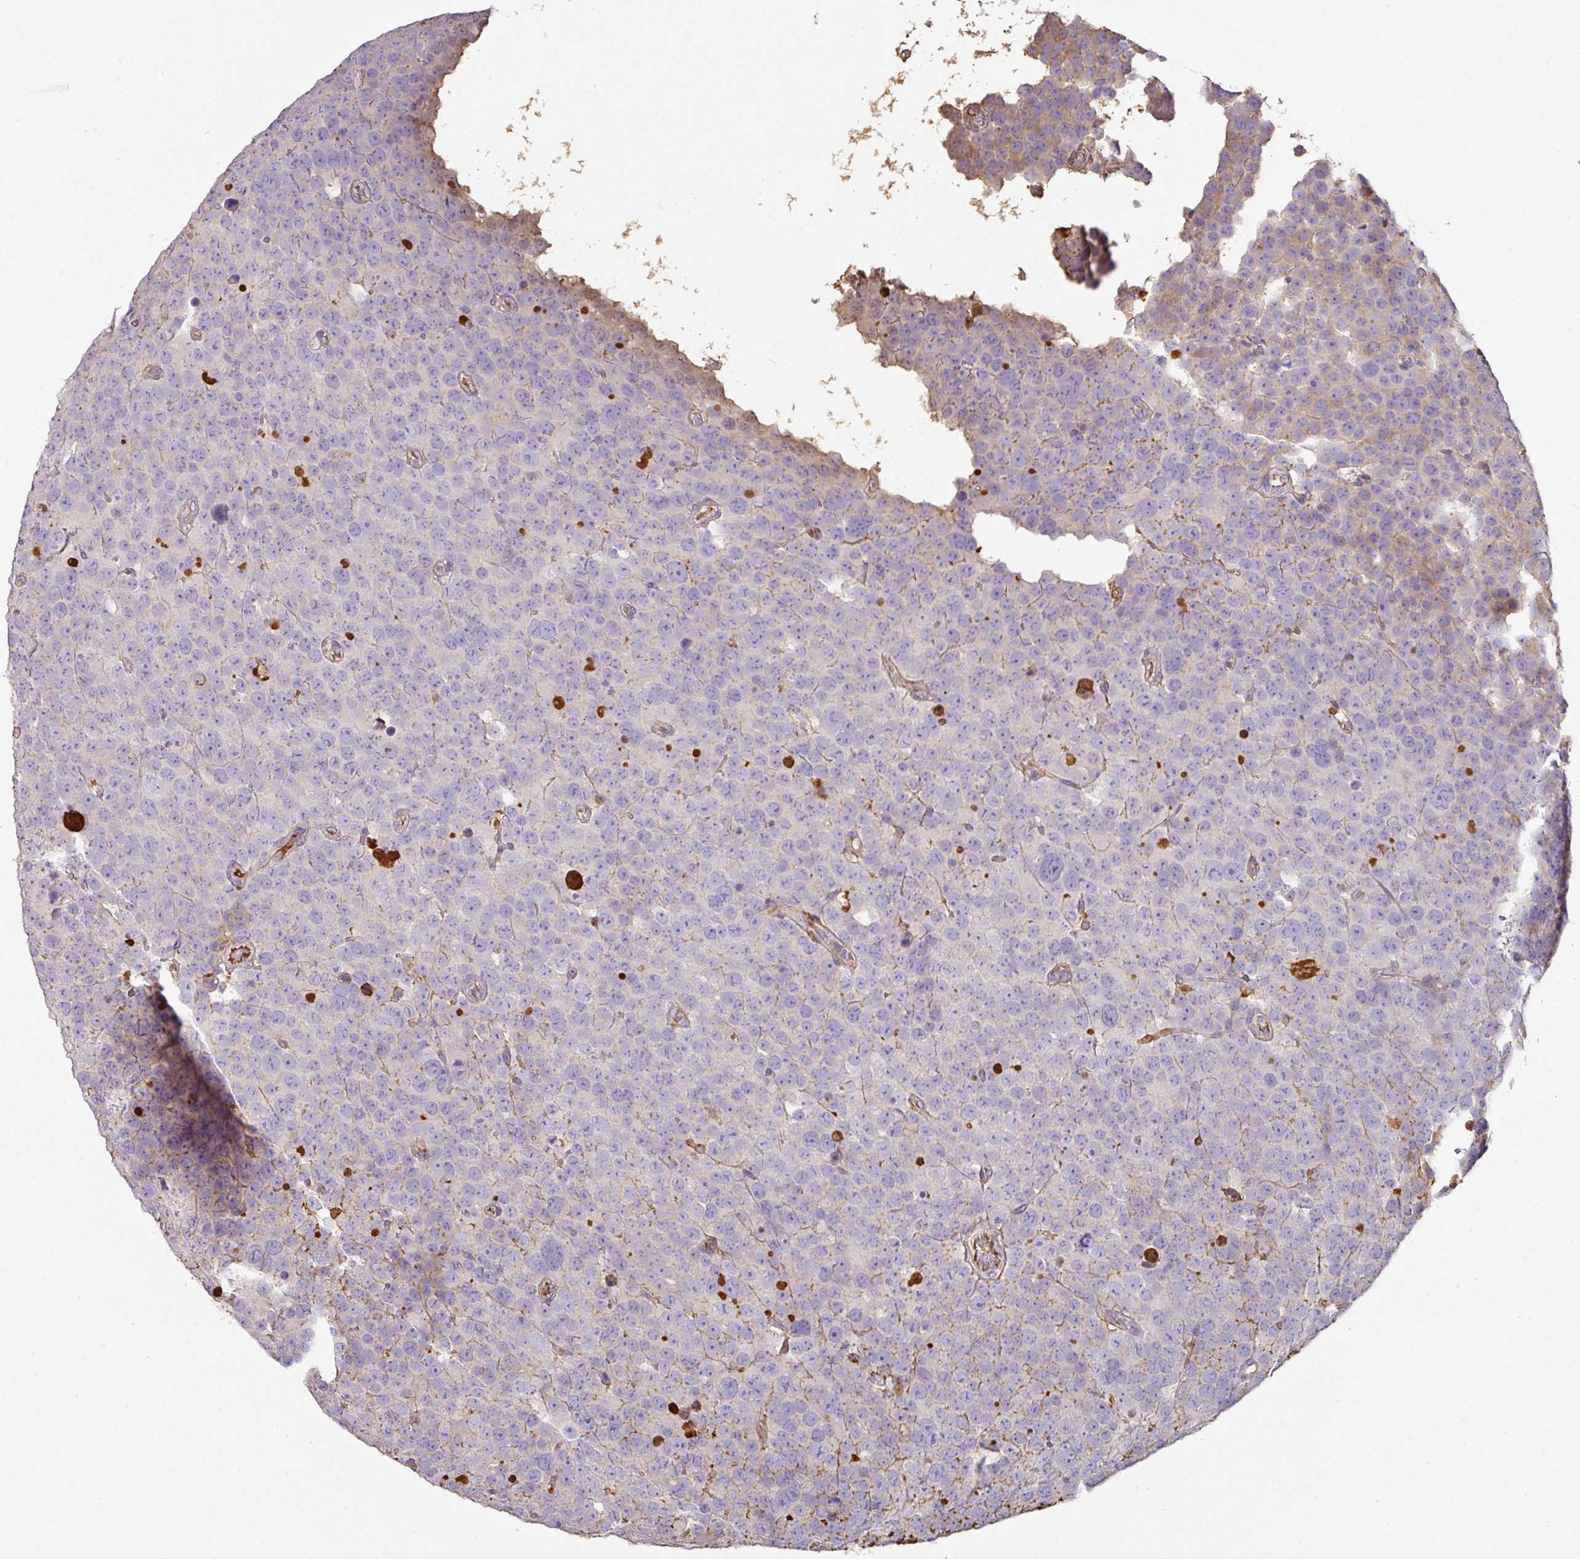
{"staining": {"intensity": "moderate", "quantity": "<25%", "location": "cytoplasmic/membranous"}, "tissue": "testis cancer", "cell_type": "Tumor cells", "image_type": "cancer", "snomed": [{"axis": "morphology", "description": "Seminoma, NOS"}, {"axis": "topography", "description": "Testis"}], "caption": "A high-resolution image shows immunohistochemistry staining of testis cancer, which reveals moderate cytoplasmic/membranous expression in approximately <25% of tumor cells. The protein of interest is stained brown, and the nuclei are stained in blue (DAB (3,3'-diaminobenzidine) IHC with brightfield microscopy, high magnification).", "gene": "CCZ1", "patient": {"sex": "male", "age": 71}}